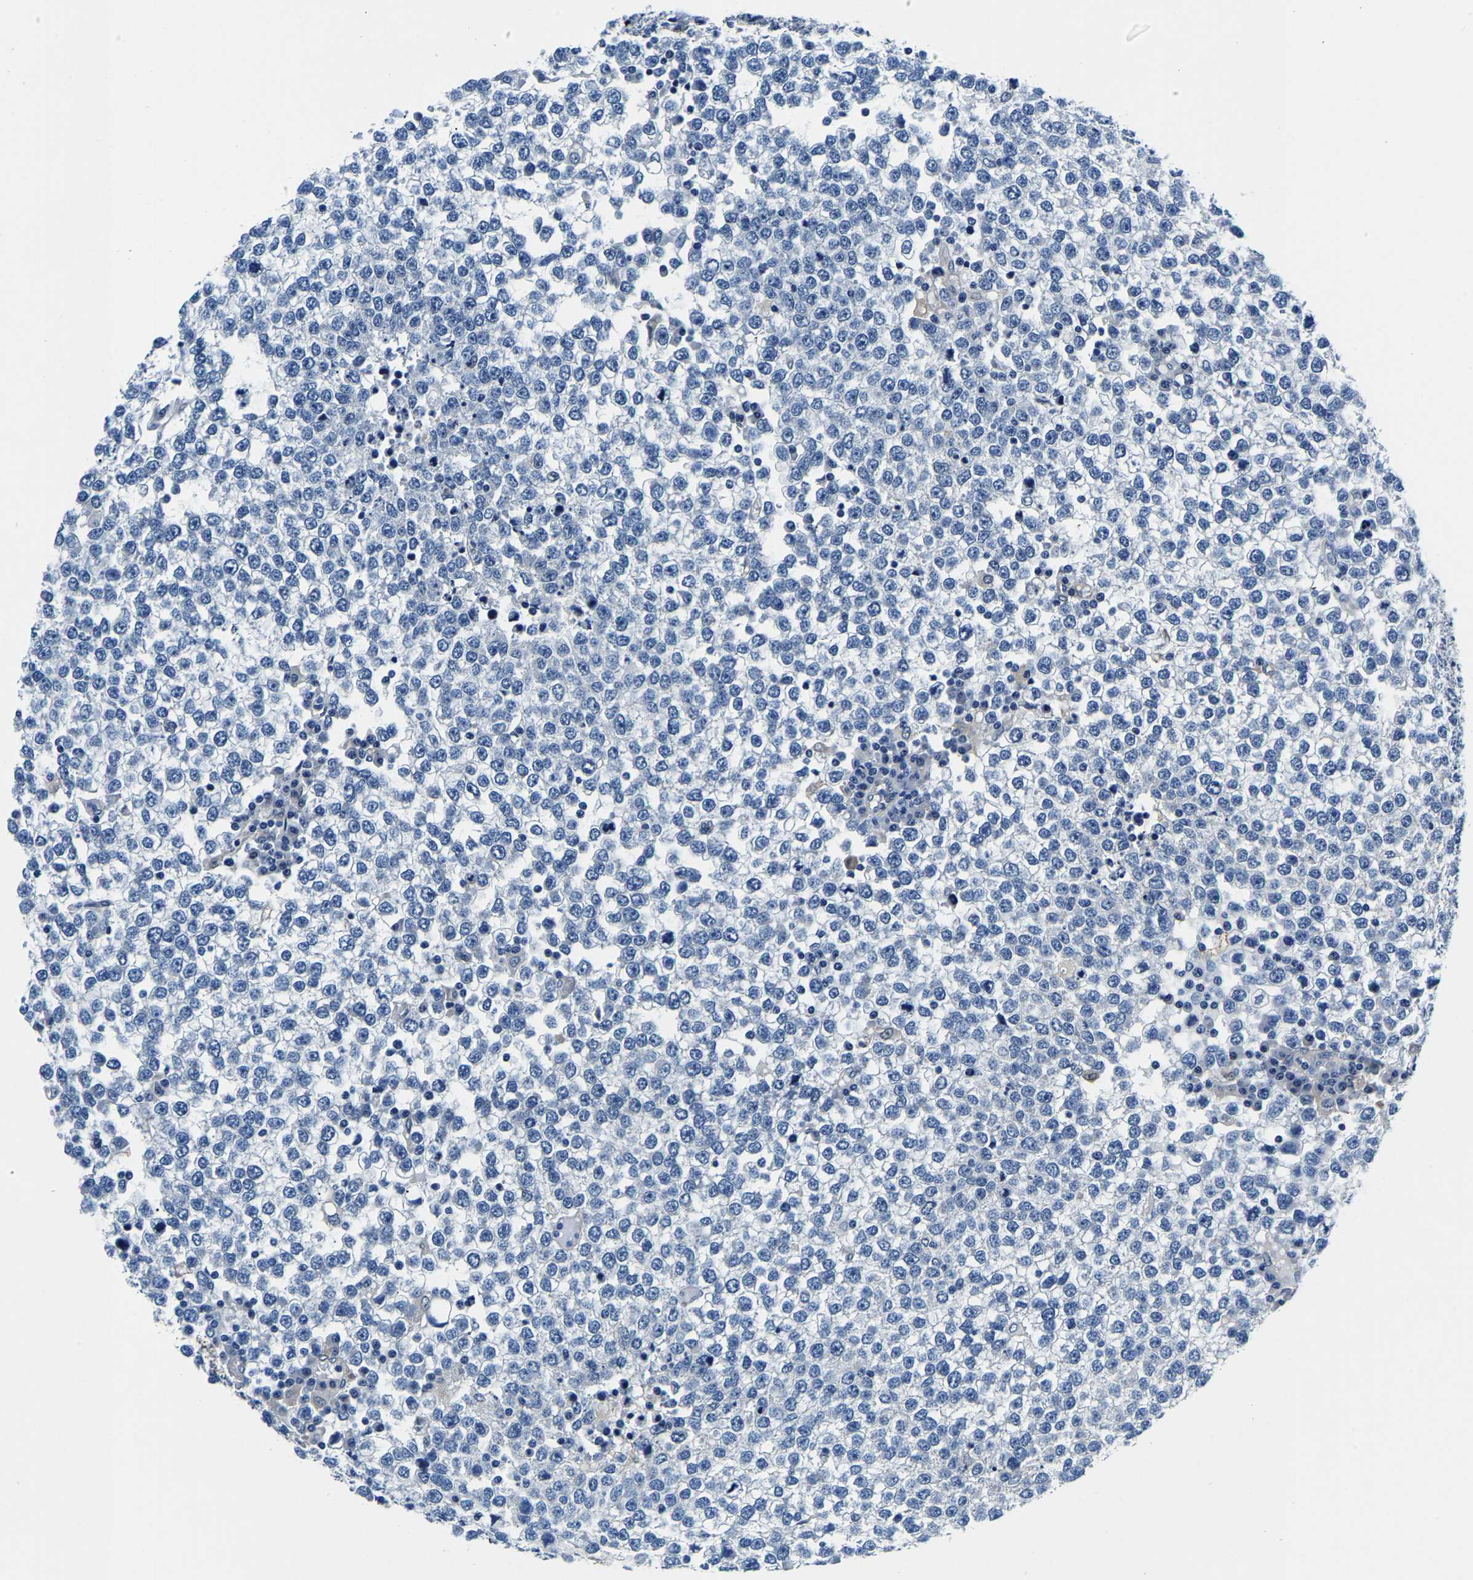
{"staining": {"intensity": "negative", "quantity": "none", "location": "none"}, "tissue": "testis cancer", "cell_type": "Tumor cells", "image_type": "cancer", "snomed": [{"axis": "morphology", "description": "Seminoma, NOS"}, {"axis": "topography", "description": "Testis"}], "caption": "This is a histopathology image of immunohistochemistry staining of testis seminoma, which shows no staining in tumor cells.", "gene": "ACO1", "patient": {"sex": "male", "age": 65}}